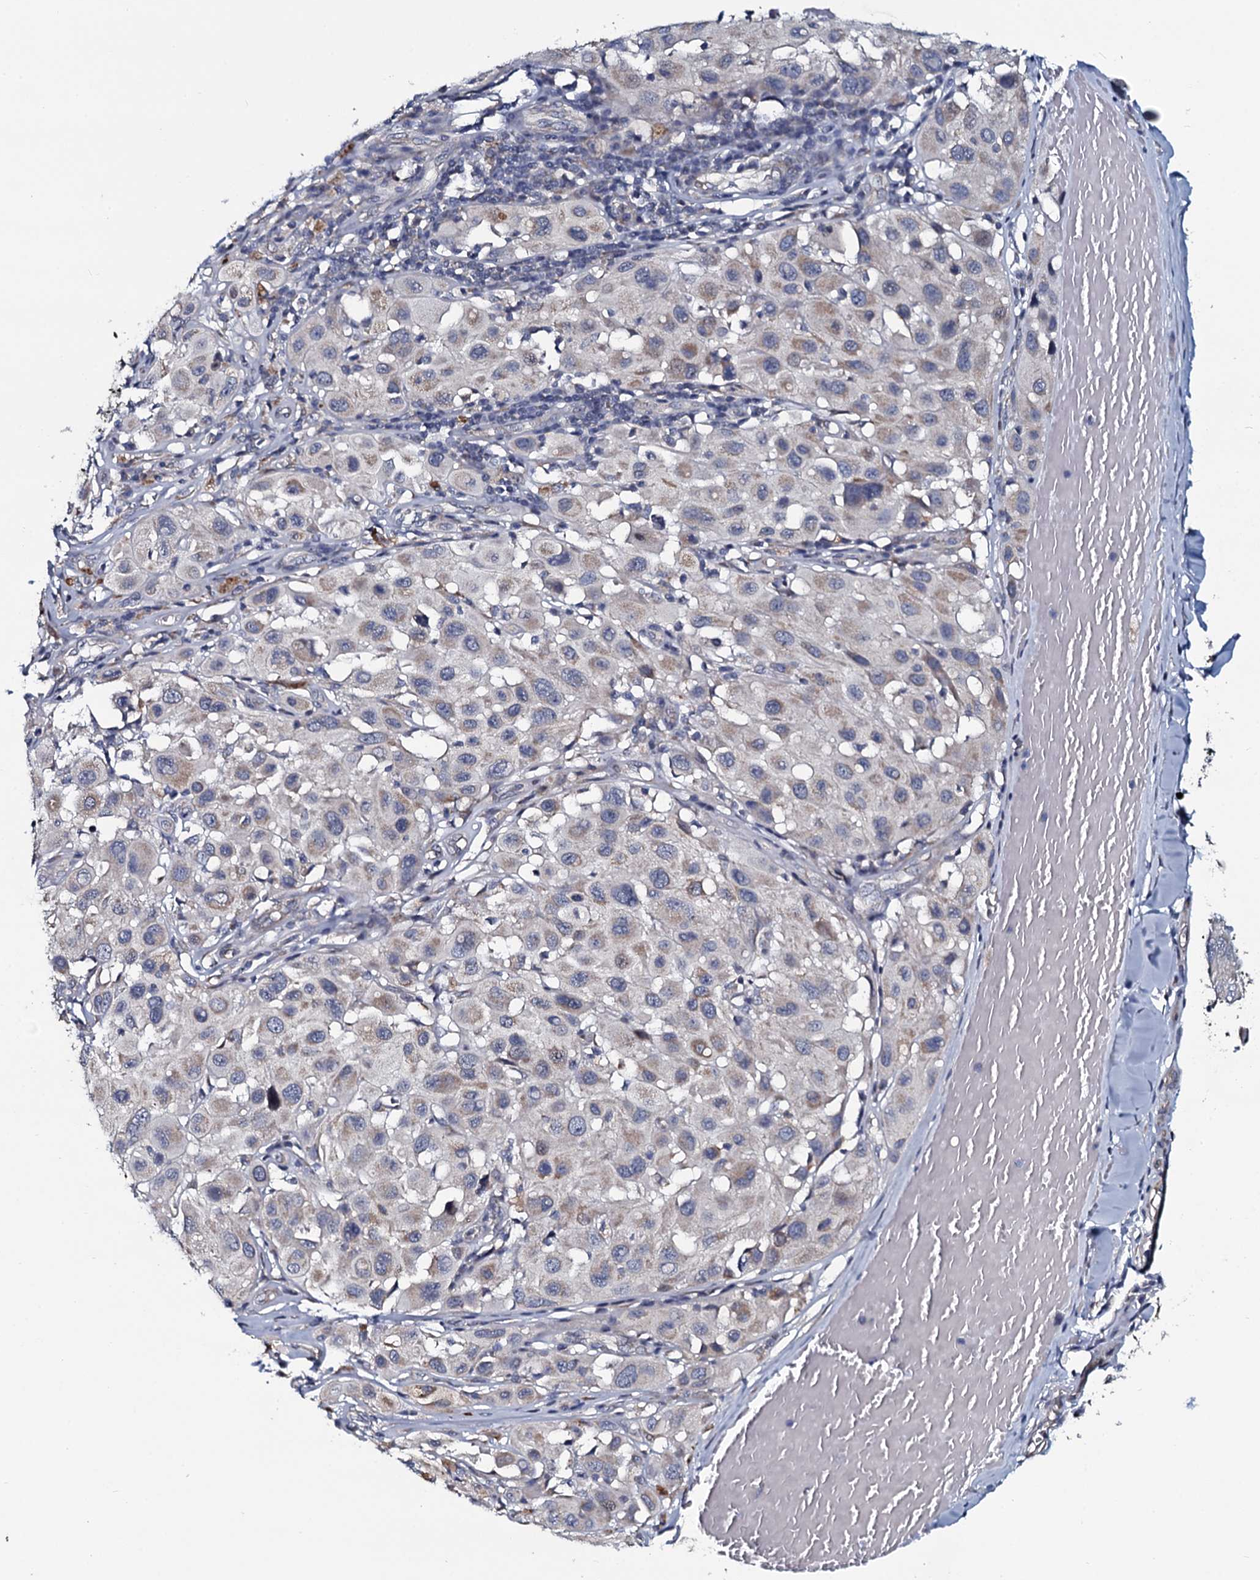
{"staining": {"intensity": "negative", "quantity": "none", "location": "none"}, "tissue": "melanoma", "cell_type": "Tumor cells", "image_type": "cancer", "snomed": [{"axis": "morphology", "description": "Malignant melanoma, Metastatic site"}, {"axis": "topography", "description": "Skin"}], "caption": "An image of melanoma stained for a protein displays no brown staining in tumor cells. (Immunohistochemistry (ihc), brightfield microscopy, high magnification).", "gene": "KCTD4", "patient": {"sex": "male", "age": 41}}